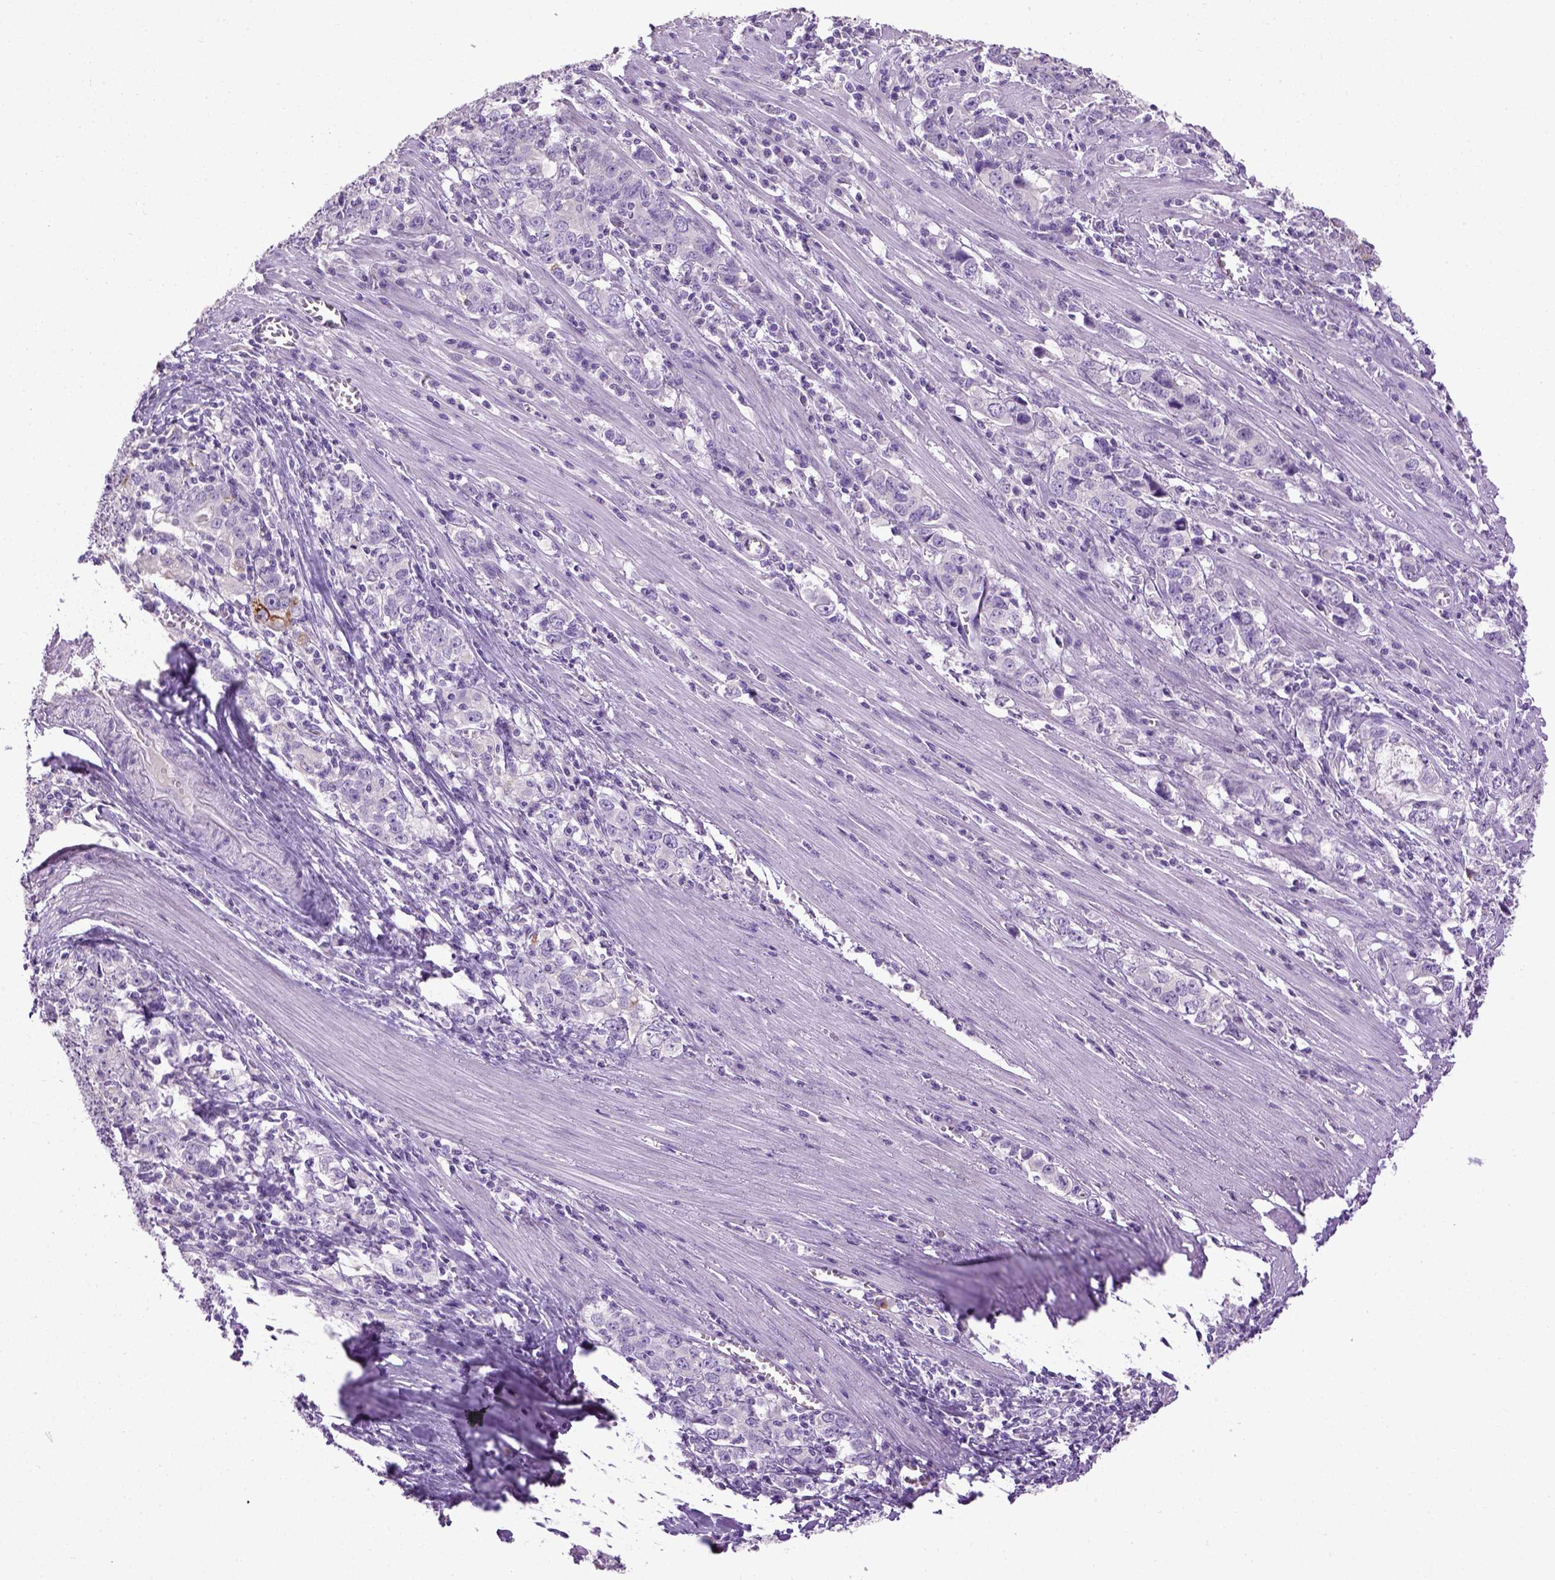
{"staining": {"intensity": "negative", "quantity": "none", "location": "none"}, "tissue": "stomach cancer", "cell_type": "Tumor cells", "image_type": "cancer", "snomed": [{"axis": "morphology", "description": "Adenocarcinoma, NOS"}, {"axis": "topography", "description": "Stomach, lower"}], "caption": "The immunohistochemistry histopathology image has no significant staining in tumor cells of stomach adenocarcinoma tissue.", "gene": "CYP24A1", "patient": {"sex": "female", "age": 72}}